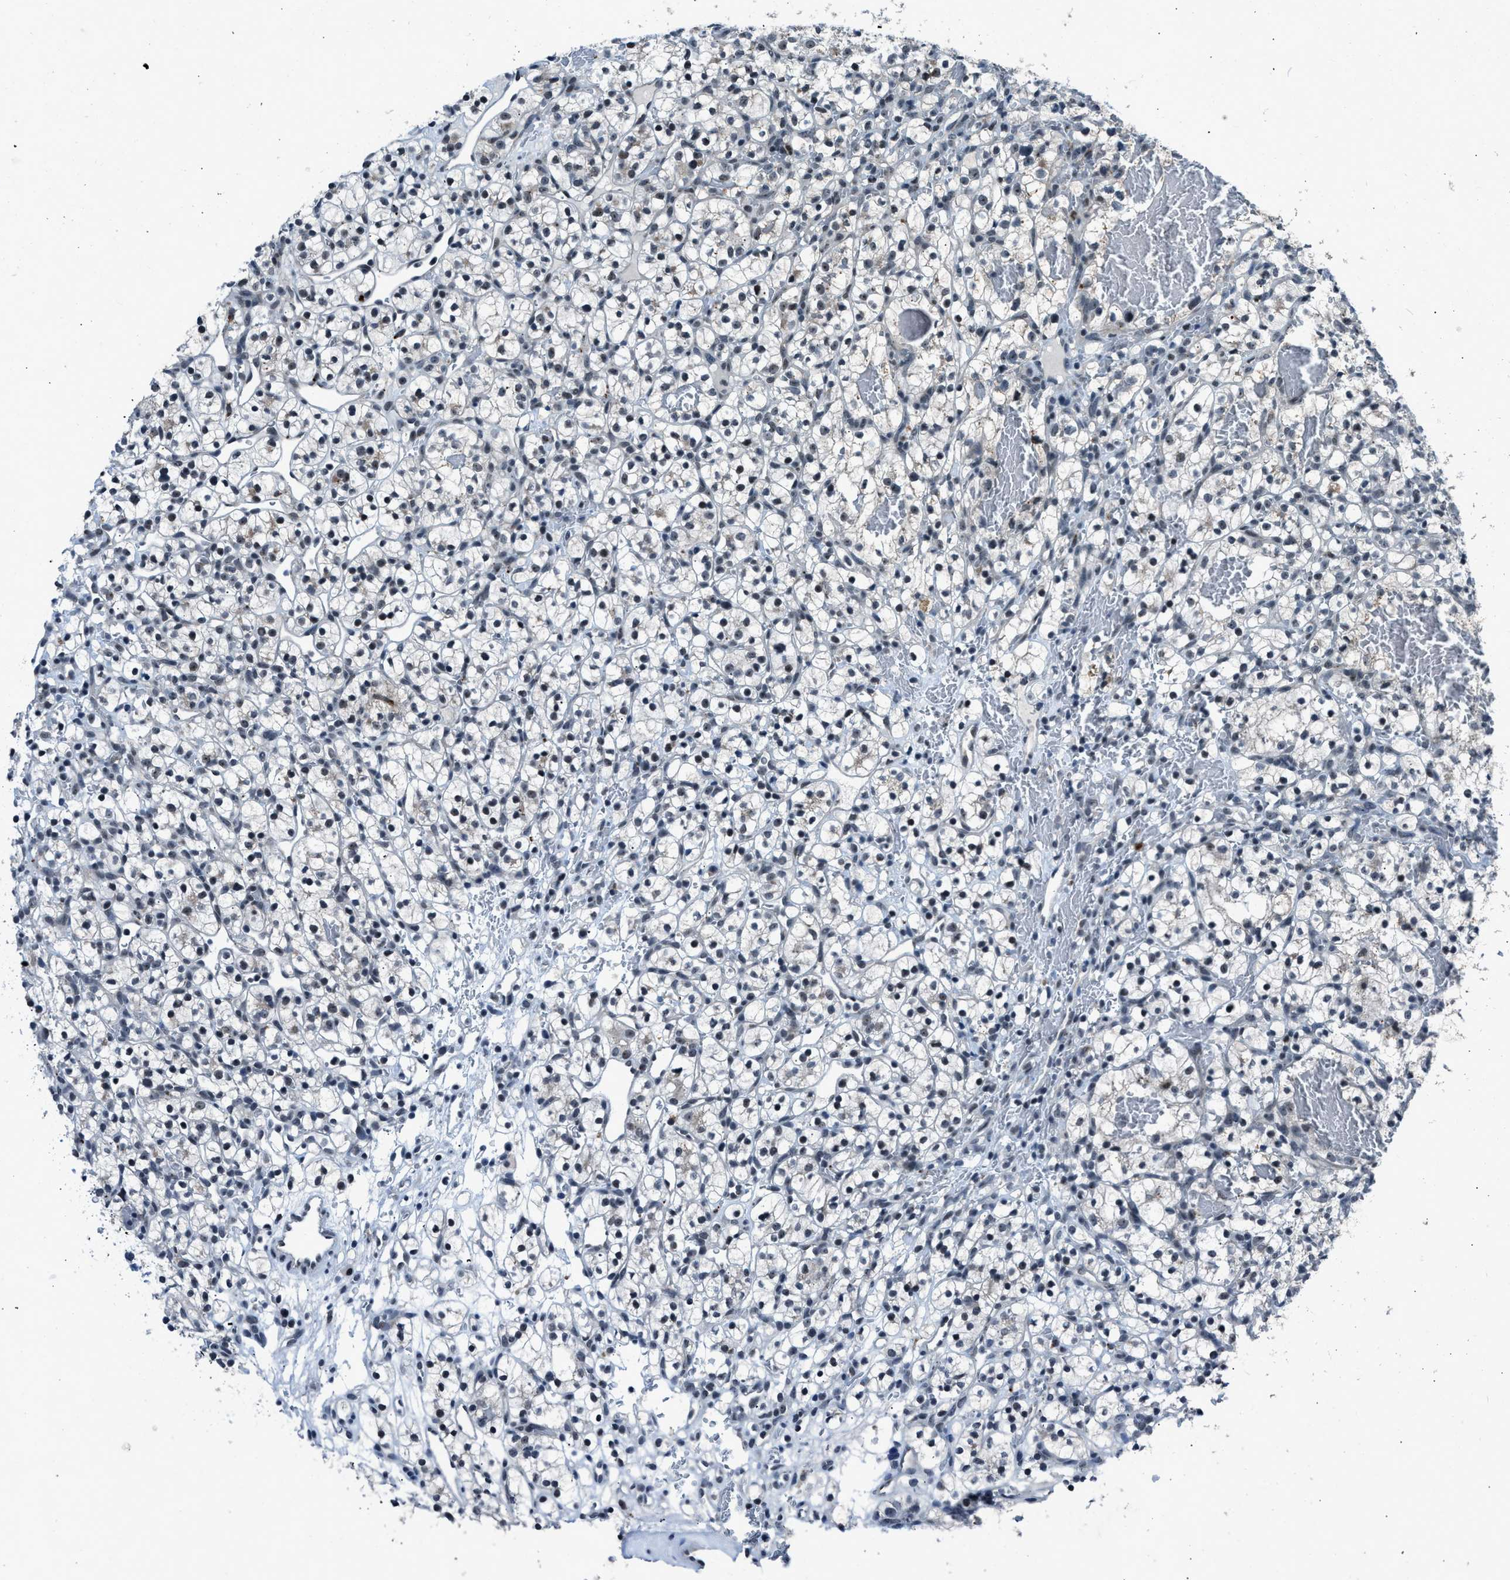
{"staining": {"intensity": "weak", "quantity": "<25%", "location": "nuclear"}, "tissue": "renal cancer", "cell_type": "Tumor cells", "image_type": "cancer", "snomed": [{"axis": "morphology", "description": "Adenocarcinoma, NOS"}, {"axis": "topography", "description": "Kidney"}], "caption": "Adenocarcinoma (renal) stained for a protein using immunohistochemistry (IHC) demonstrates no staining tumor cells.", "gene": "ADCY1", "patient": {"sex": "female", "age": 57}}